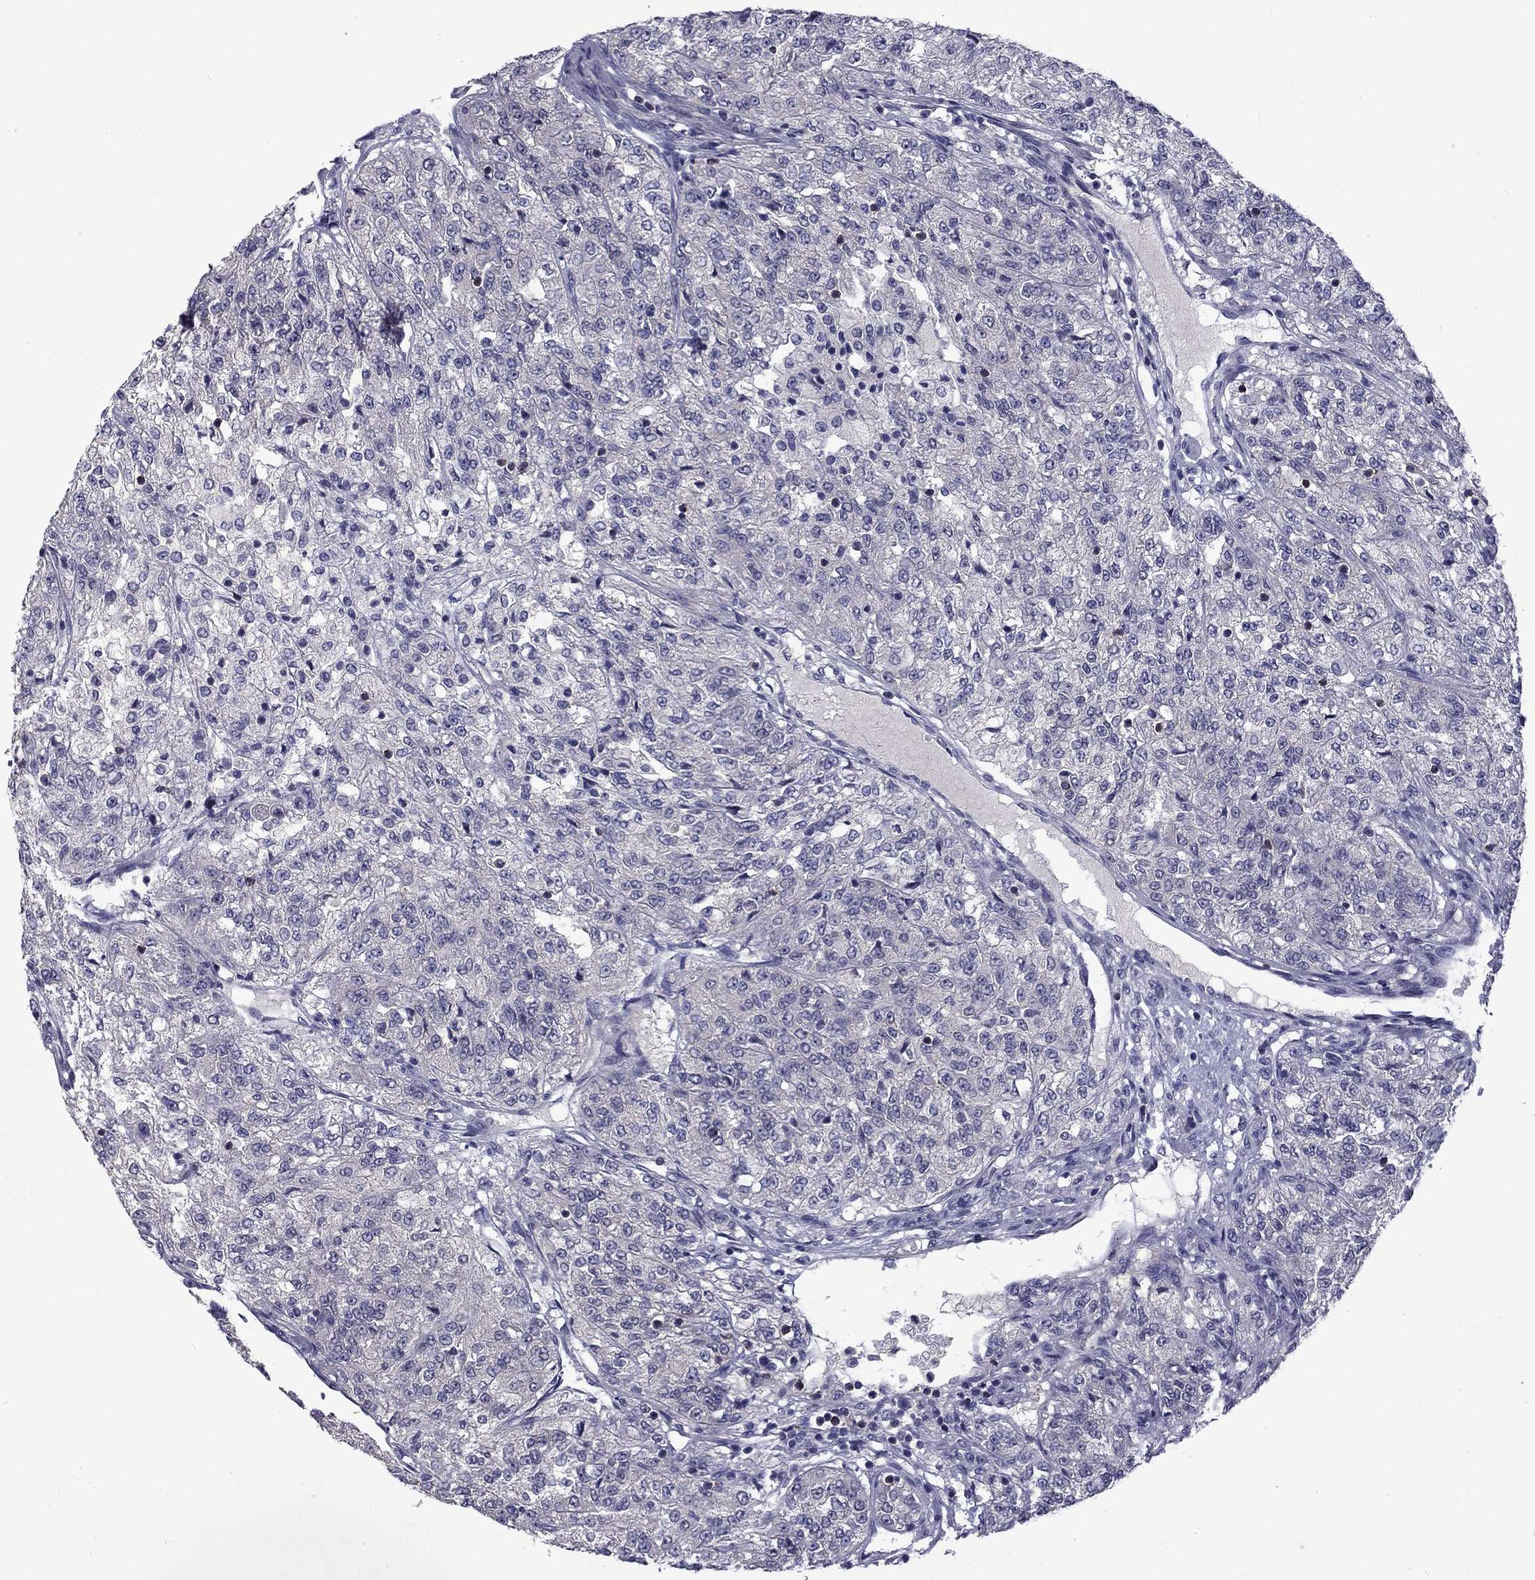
{"staining": {"intensity": "negative", "quantity": "none", "location": "none"}, "tissue": "renal cancer", "cell_type": "Tumor cells", "image_type": "cancer", "snomed": [{"axis": "morphology", "description": "Adenocarcinoma, NOS"}, {"axis": "topography", "description": "Kidney"}], "caption": "Renal cancer was stained to show a protein in brown. There is no significant staining in tumor cells.", "gene": "SNTA1", "patient": {"sex": "female", "age": 63}}